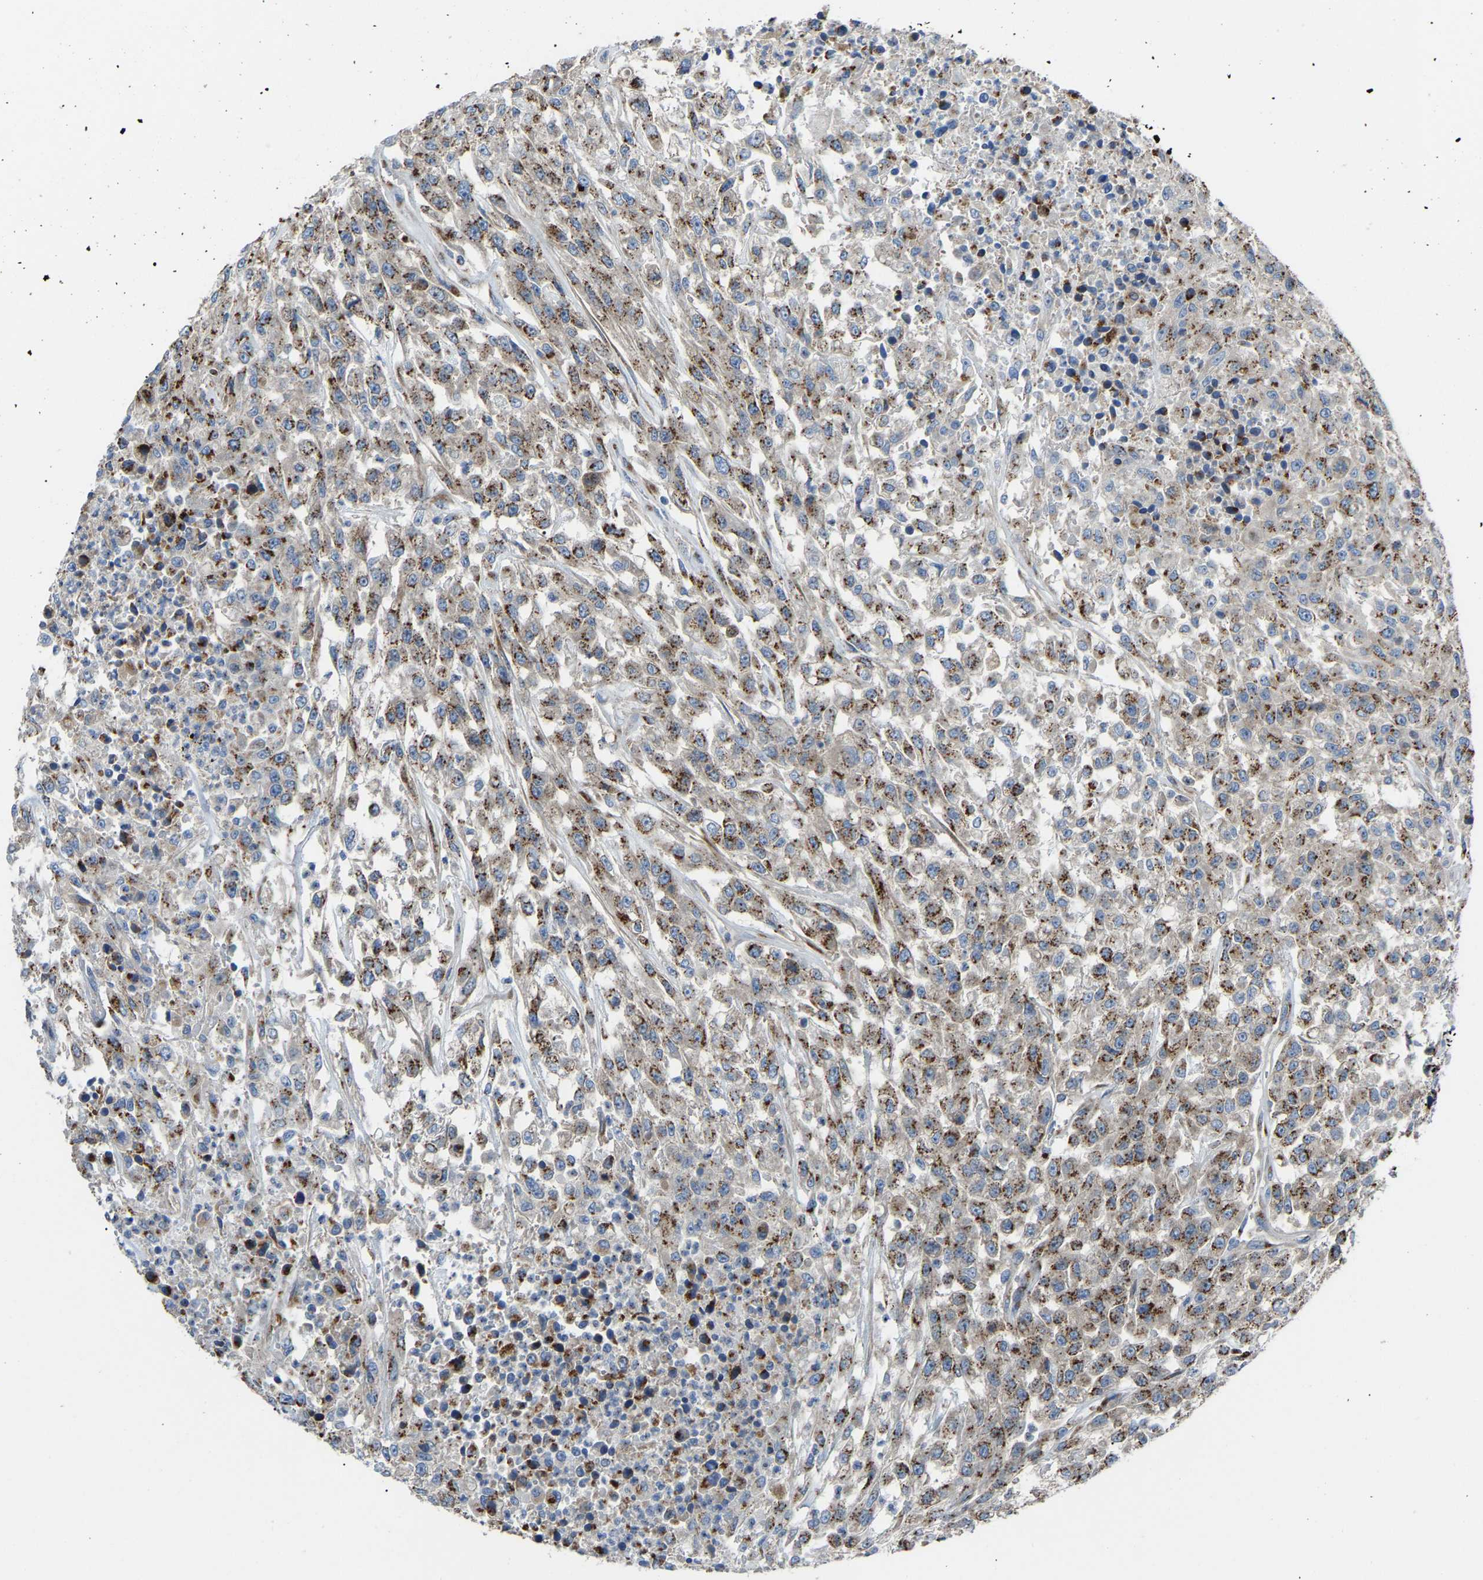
{"staining": {"intensity": "moderate", "quantity": ">75%", "location": "cytoplasmic/membranous"}, "tissue": "urothelial cancer", "cell_type": "Tumor cells", "image_type": "cancer", "snomed": [{"axis": "morphology", "description": "Urothelial carcinoma, High grade"}, {"axis": "topography", "description": "Urinary bladder"}], "caption": "The immunohistochemical stain labels moderate cytoplasmic/membranous positivity in tumor cells of urothelial cancer tissue.", "gene": "CANT1", "patient": {"sex": "male", "age": 46}}